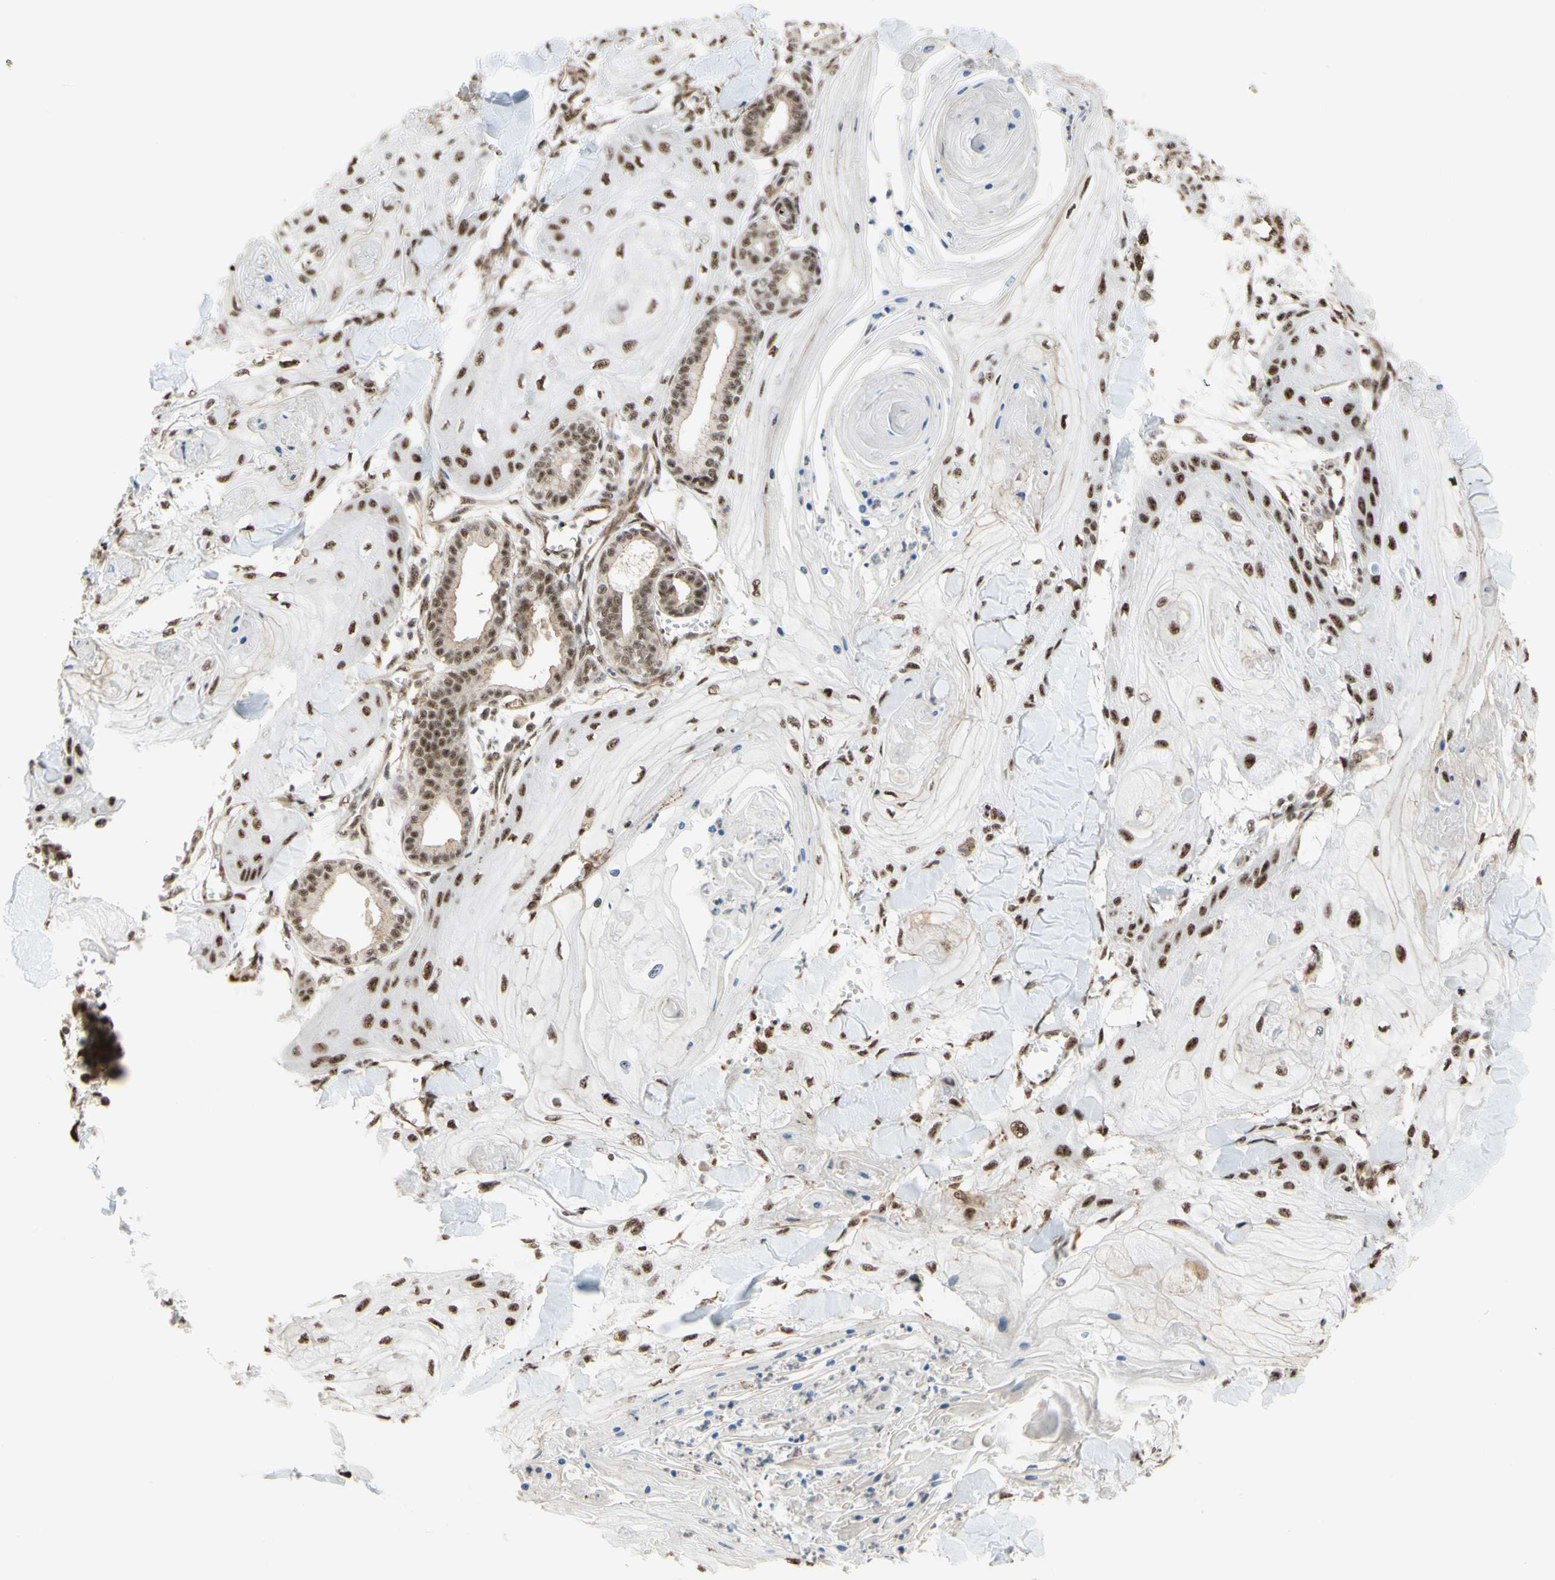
{"staining": {"intensity": "moderate", "quantity": ">75%", "location": "nuclear"}, "tissue": "skin cancer", "cell_type": "Tumor cells", "image_type": "cancer", "snomed": [{"axis": "morphology", "description": "Squamous cell carcinoma, NOS"}, {"axis": "topography", "description": "Skin"}], "caption": "Immunohistochemistry (IHC) micrograph of neoplastic tissue: skin cancer (squamous cell carcinoma) stained using immunohistochemistry (IHC) displays medium levels of moderate protein expression localized specifically in the nuclear of tumor cells, appearing as a nuclear brown color.", "gene": "SAP18", "patient": {"sex": "male", "age": 74}}